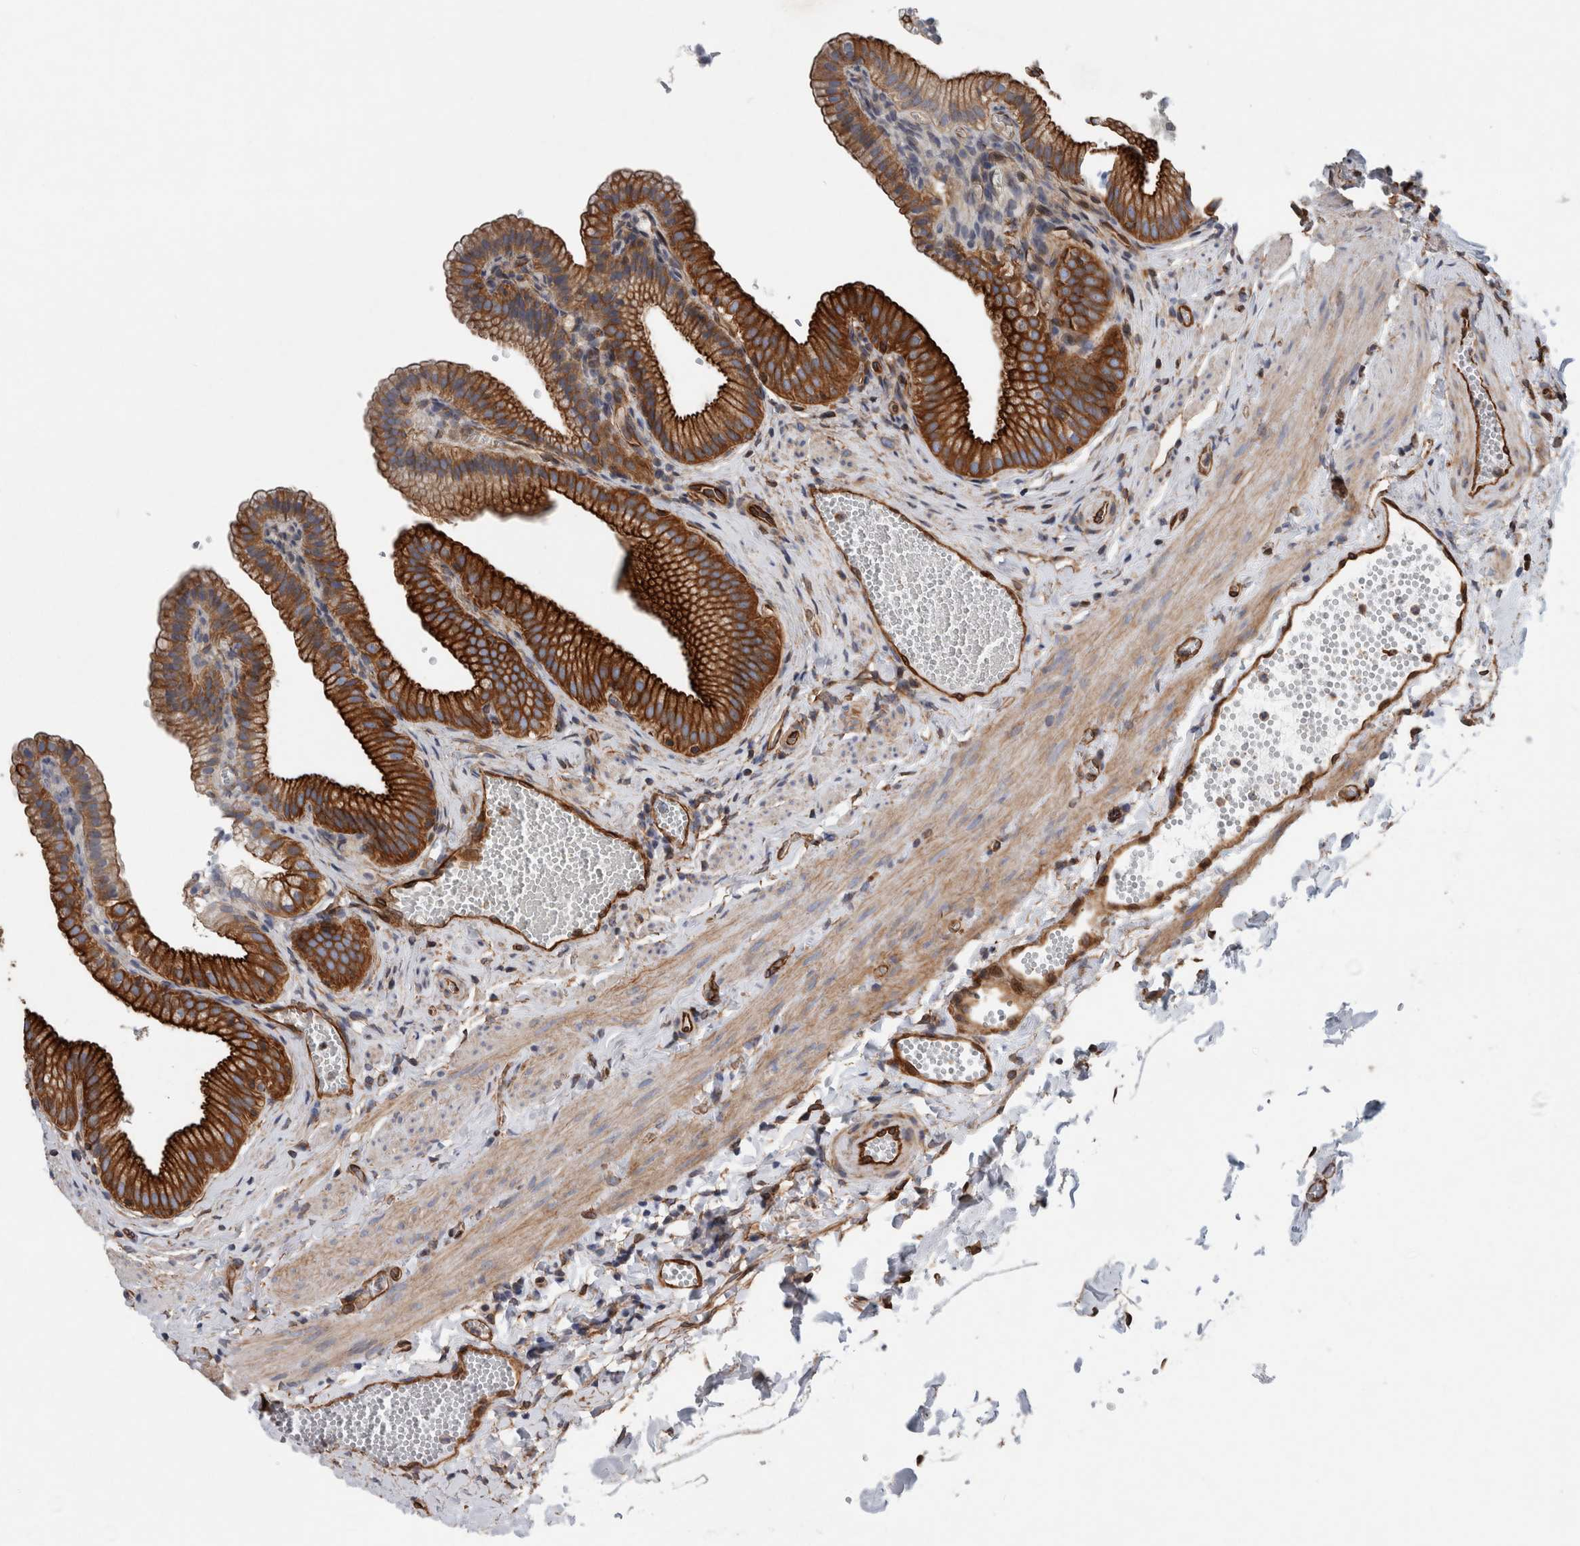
{"staining": {"intensity": "strong", "quantity": ">75%", "location": "cytoplasmic/membranous"}, "tissue": "gallbladder", "cell_type": "Glandular cells", "image_type": "normal", "snomed": [{"axis": "morphology", "description": "Normal tissue, NOS"}, {"axis": "topography", "description": "Gallbladder"}], "caption": "Glandular cells exhibit high levels of strong cytoplasmic/membranous expression in about >75% of cells in benign gallbladder.", "gene": "PLEC", "patient": {"sex": "male", "age": 38}}